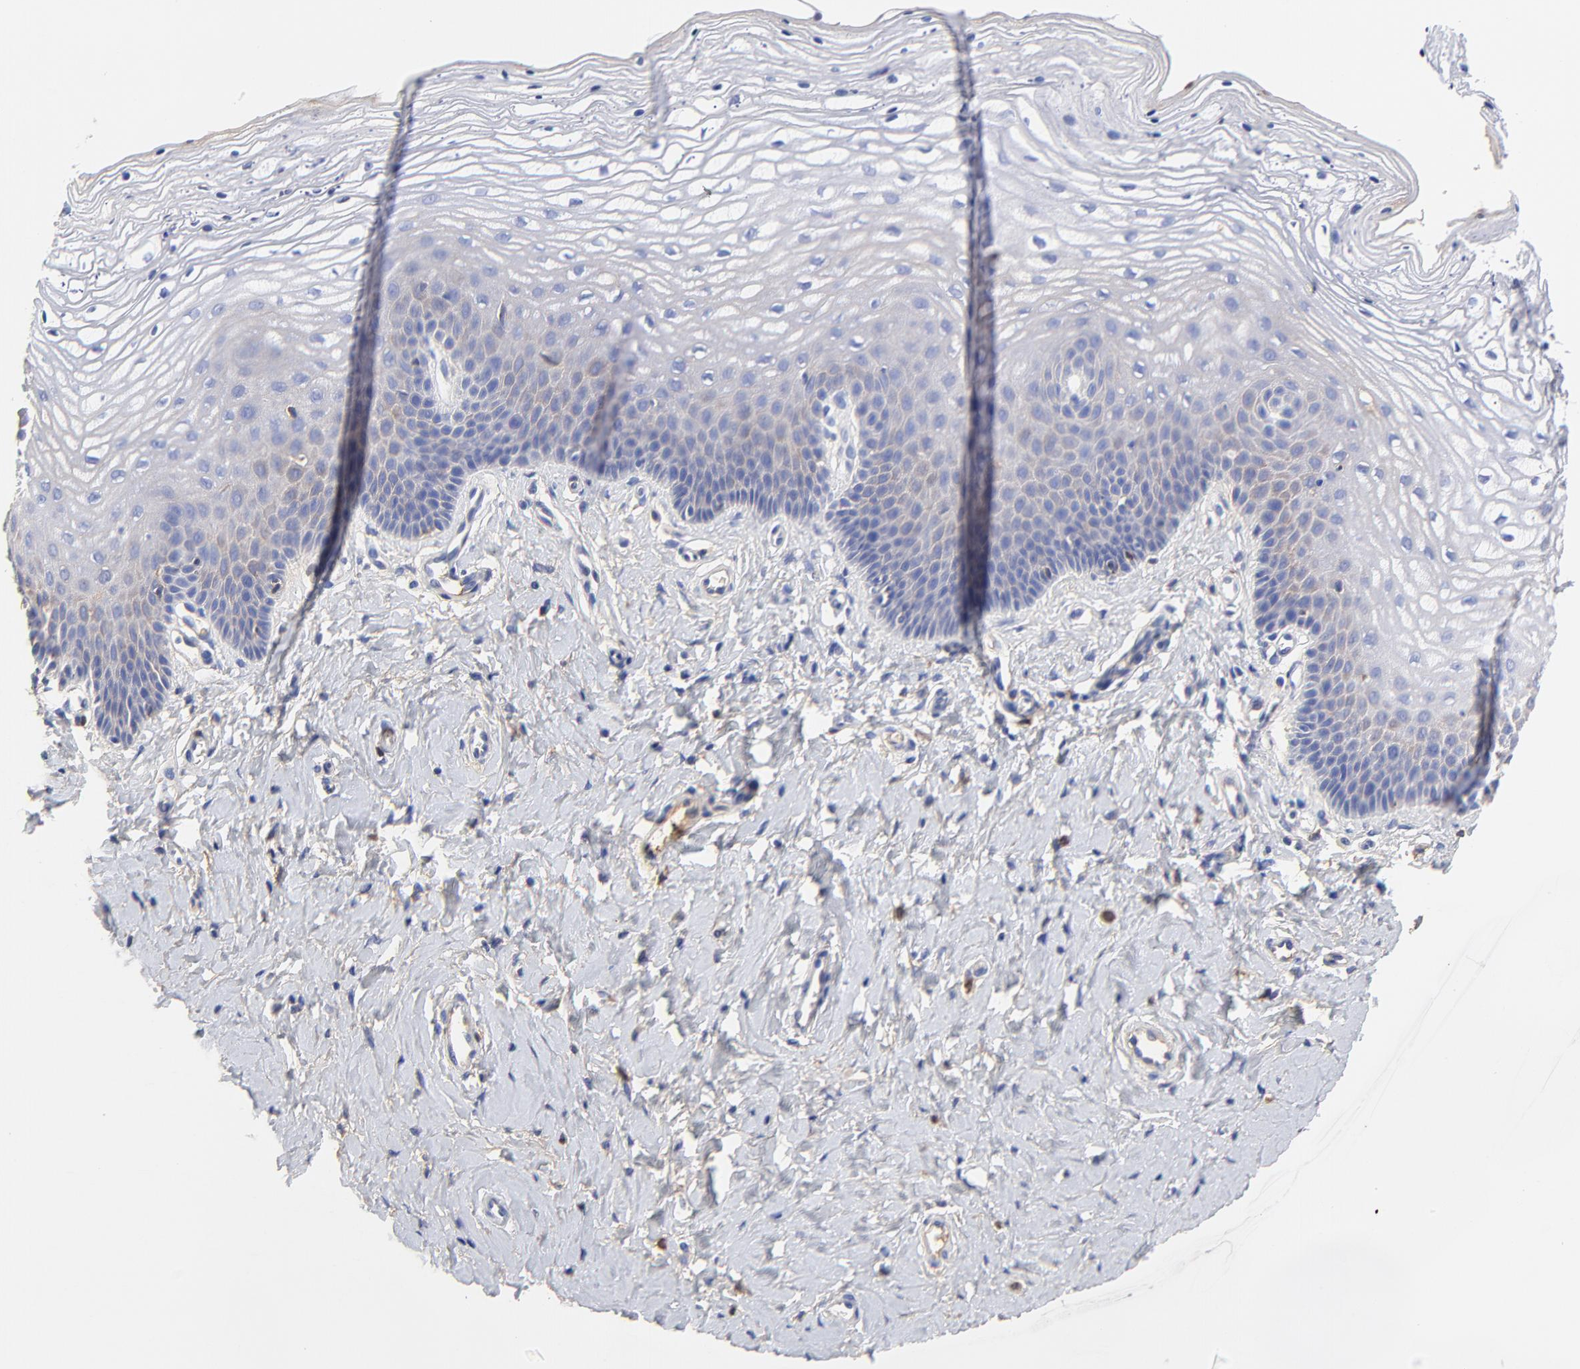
{"staining": {"intensity": "weak", "quantity": "<25%", "location": "cytoplasmic/membranous"}, "tissue": "vagina", "cell_type": "Squamous epithelial cells", "image_type": "normal", "snomed": [{"axis": "morphology", "description": "Normal tissue, NOS"}, {"axis": "topography", "description": "Vagina"}], "caption": "IHC micrograph of unremarkable human vagina stained for a protein (brown), which demonstrates no expression in squamous epithelial cells.", "gene": "IGLV3", "patient": {"sex": "female", "age": 68}}